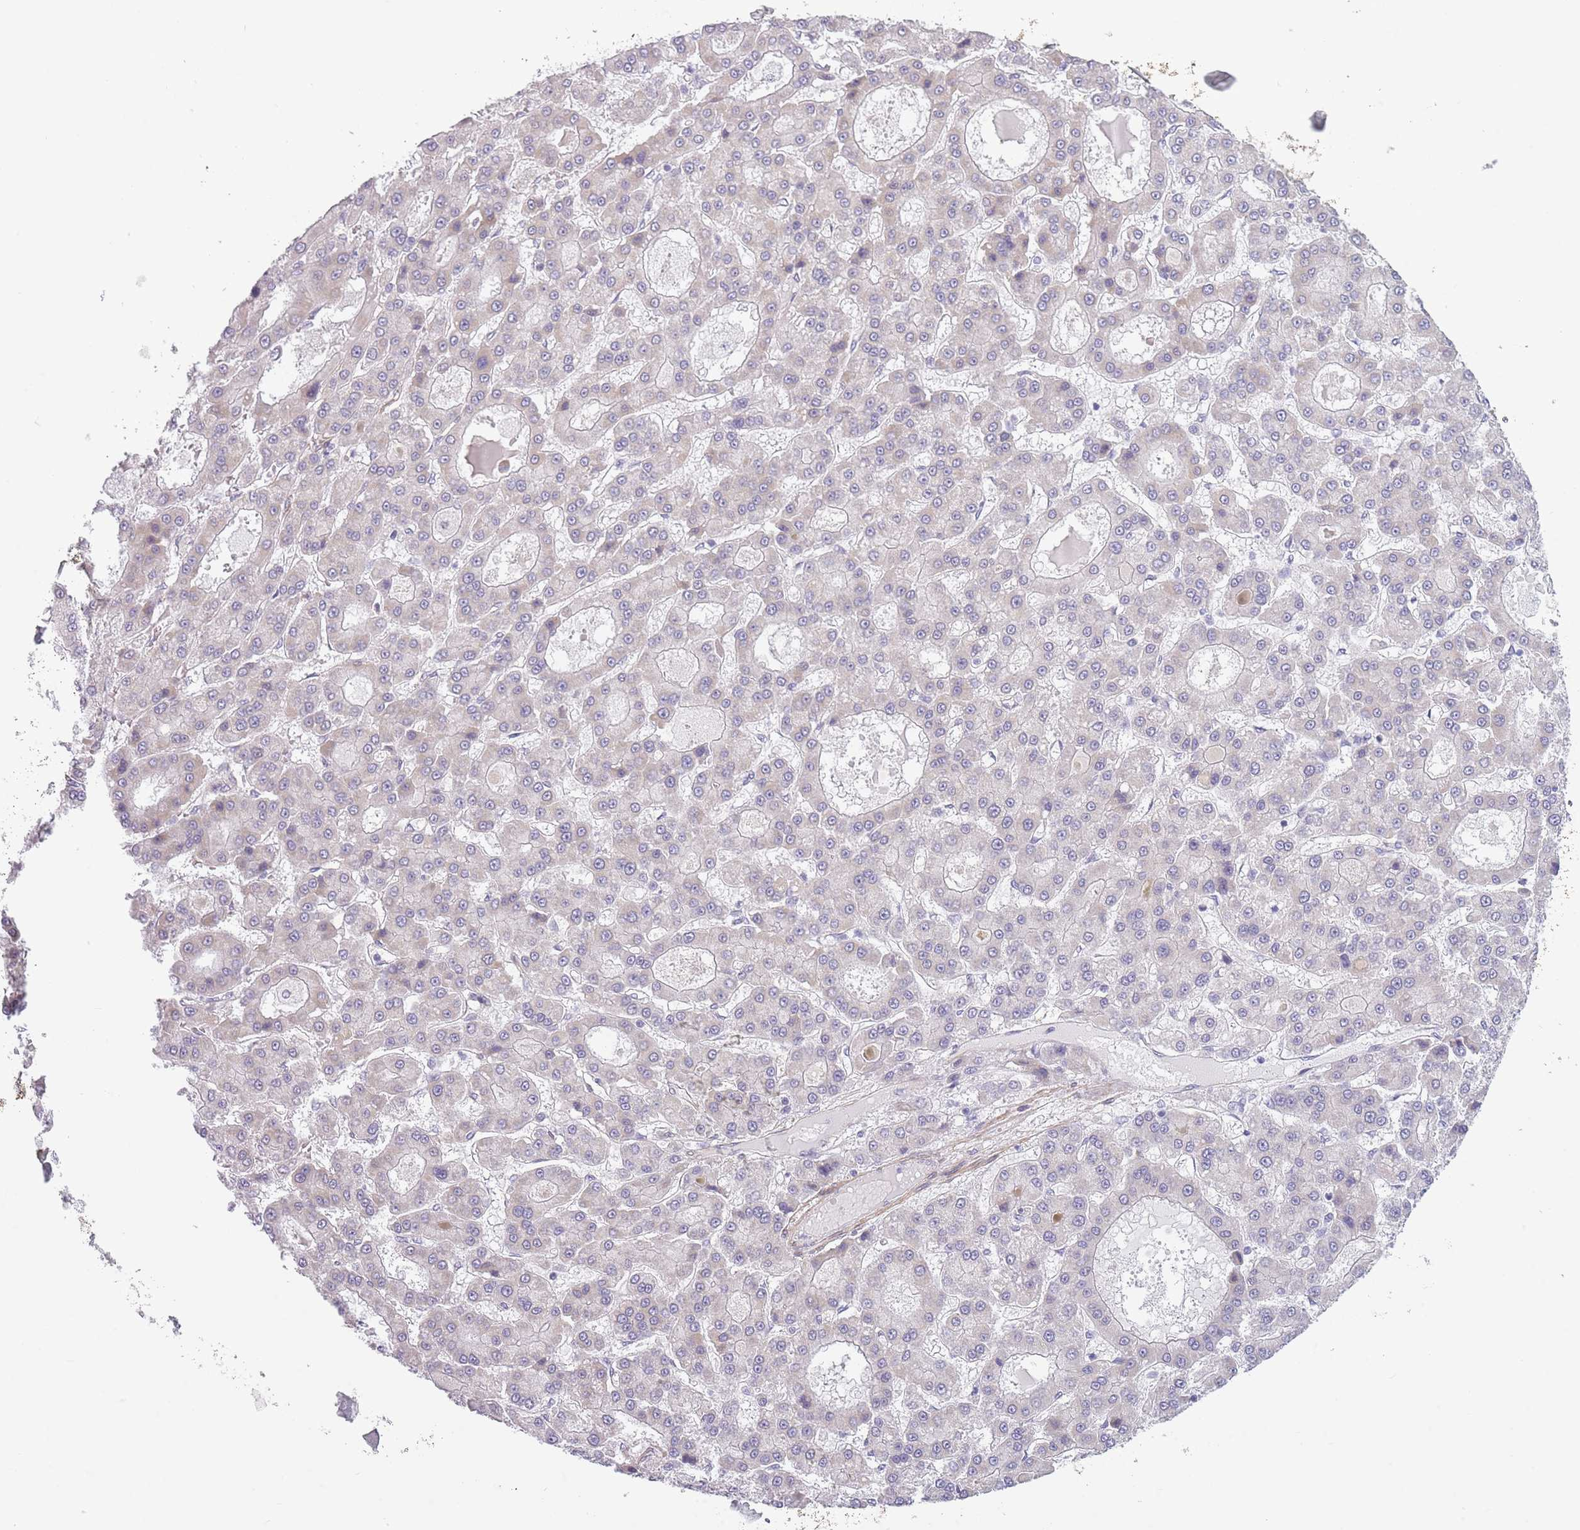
{"staining": {"intensity": "negative", "quantity": "none", "location": "none"}, "tissue": "liver cancer", "cell_type": "Tumor cells", "image_type": "cancer", "snomed": [{"axis": "morphology", "description": "Carcinoma, Hepatocellular, NOS"}, {"axis": "topography", "description": "Liver"}], "caption": "Liver hepatocellular carcinoma was stained to show a protein in brown. There is no significant positivity in tumor cells.", "gene": "OR6B3", "patient": {"sex": "male", "age": 70}}